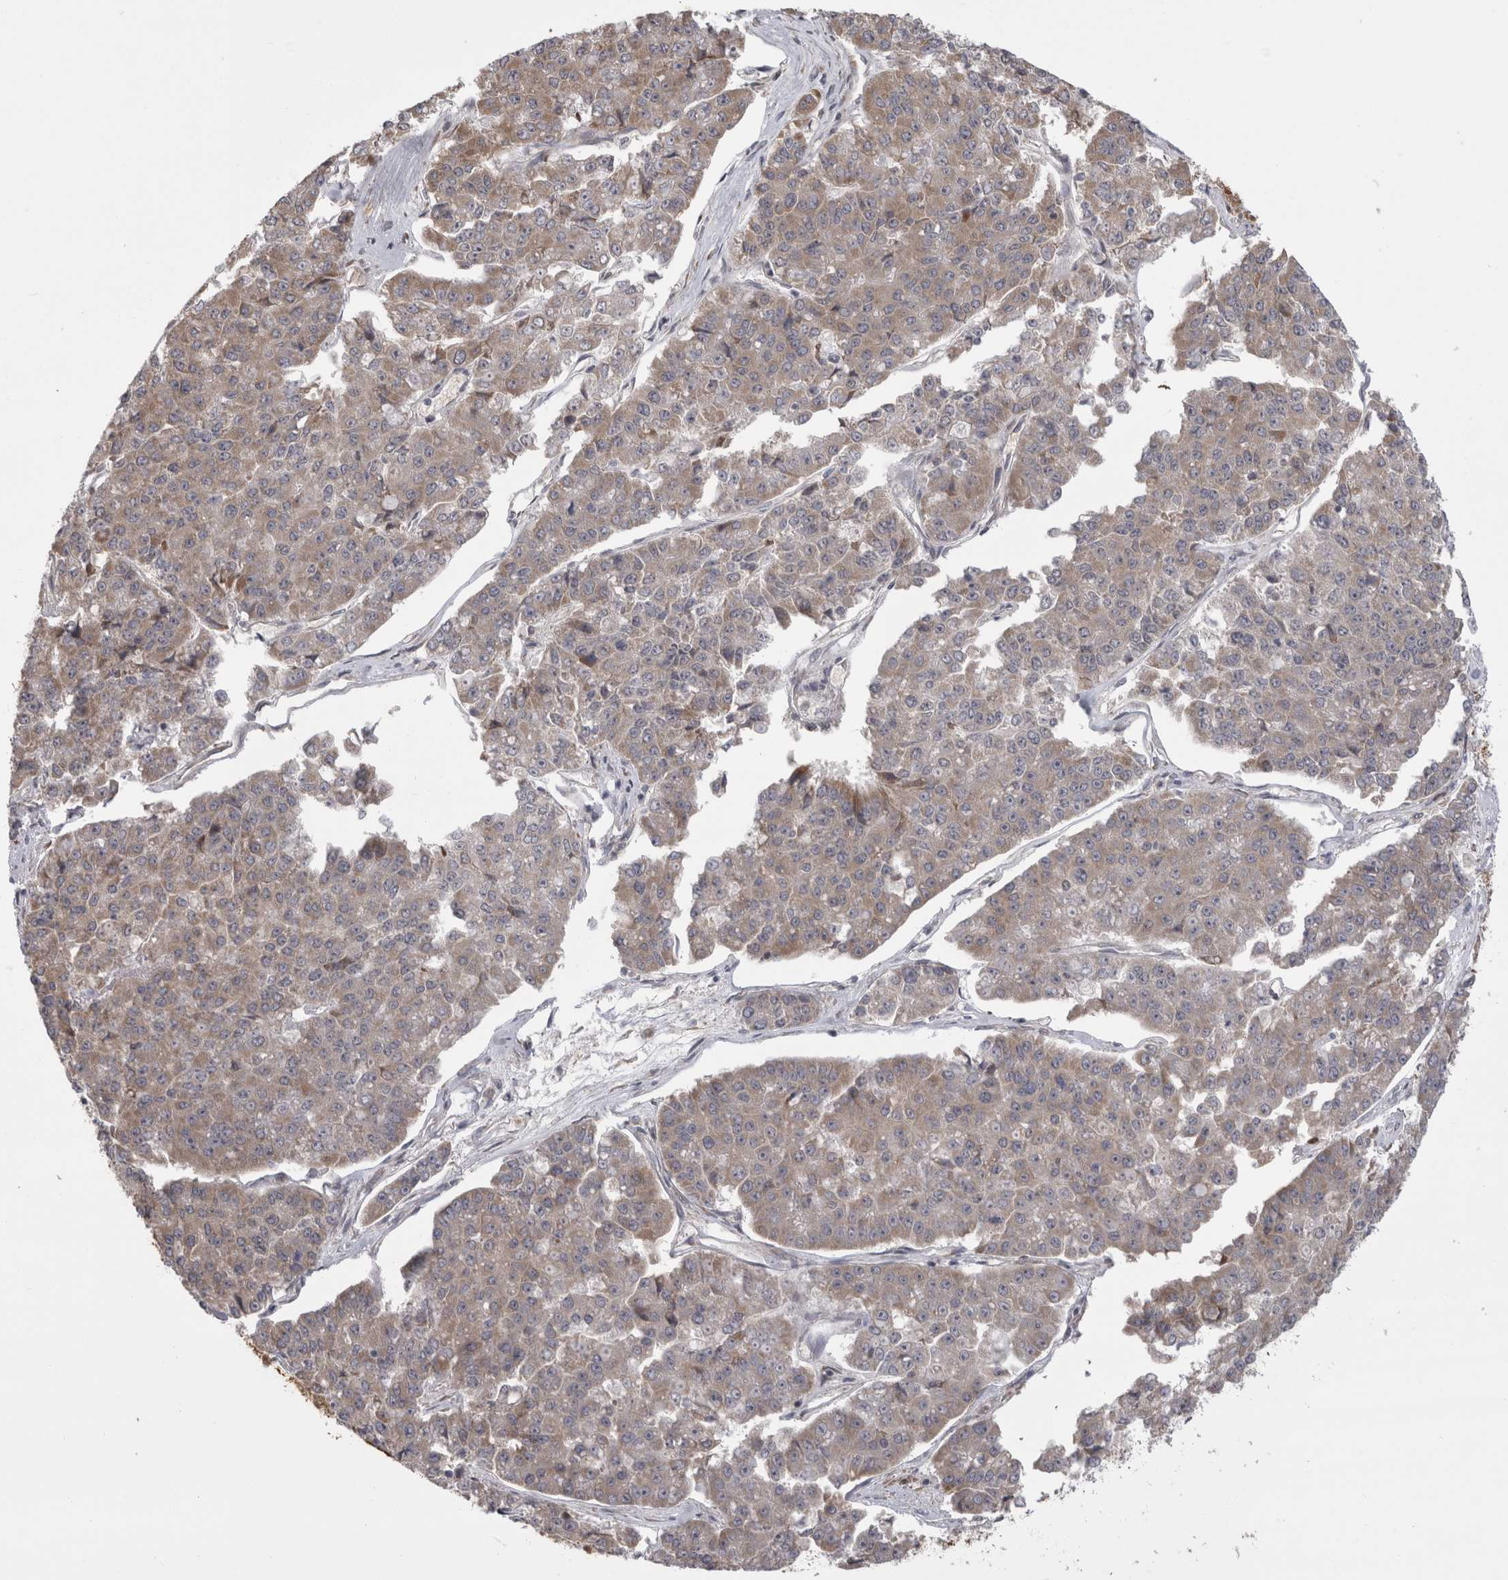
{"staining": {"intensity": "weak", "quantity": ">75%", "location": "cytoplasmic/membranous"}, "tissue": "pancreatic cancer", "cell_type": "Tumor cells", "image_type": "cancer", "snomed": [{"axis": "morphology", "description": "Adenocarcinoma, NOS"}, {"axis": "topography", "description": "Pancreas"}], "caption": "High-power microscopy captured an immunohistochemistry (IHC) image of pancreatic cancer (adenocarcinoma), revealing weak cytoplasmic/membranous positivity in about >75% of tumor cells. (DAB IHC with brightfield microscopy, high magnification).", "gene": "CHIC2", "patient": {"sex": "male", "age": 50}}